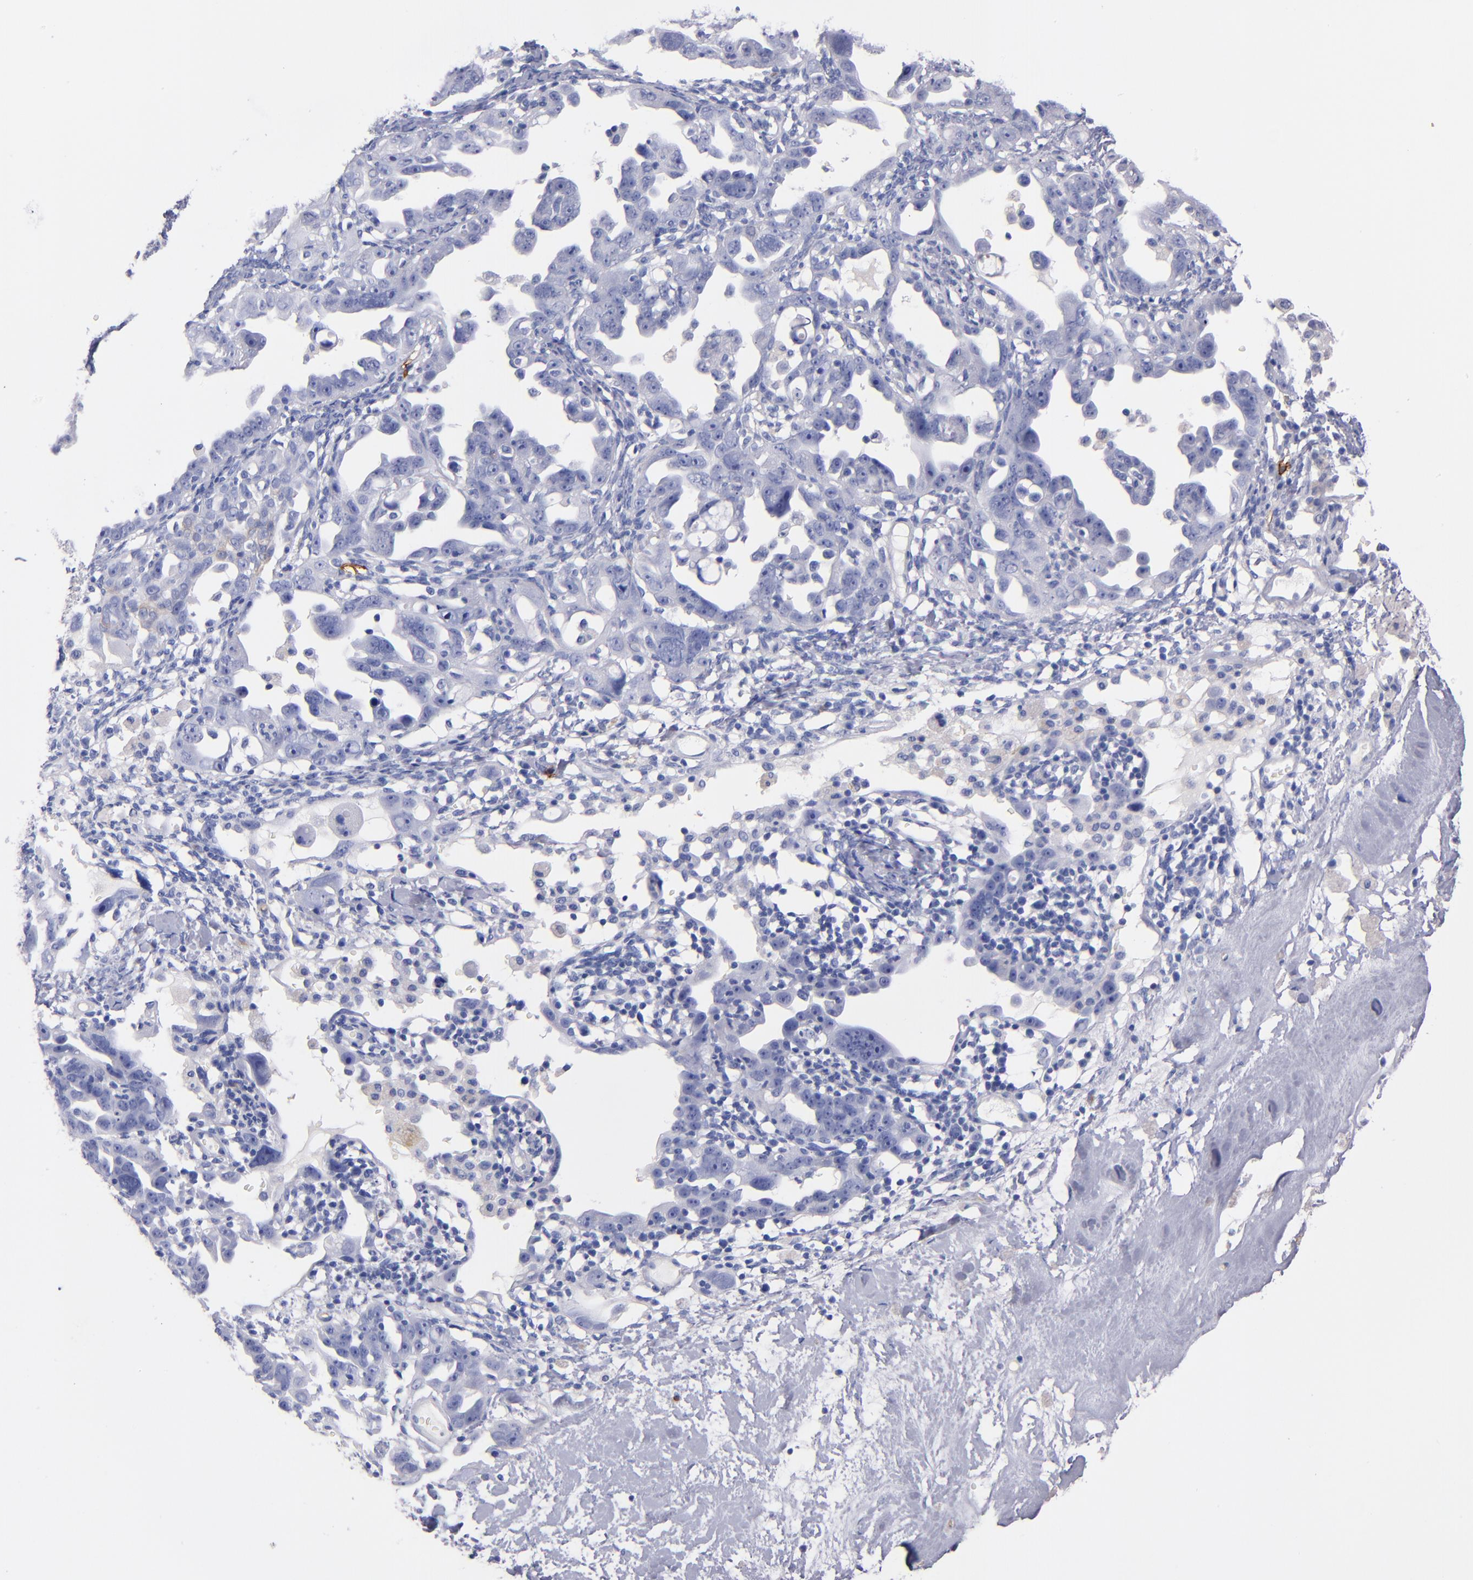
{"staining": {"intensity": "negative", "quantity": "none", "location": "none"}, "tissue": "ovarian cancer", "cell_type": "Tumor cells", "image_type": "cancer", "snomed": [{"axis": "morphology", "description": "Cystadenocarcinoma, serous, NOS"}, {"axis": "topography", "description": "Ovary"}], "caption": "Protein analysis of serous cystadenocarcinoma (ovarian) displays no significant positivity in tumor cells. (Brightfield microscopy of DAB IHC at high magnification).", "gene": "KIT", "patient": {"sex": "female", "age": 66}}